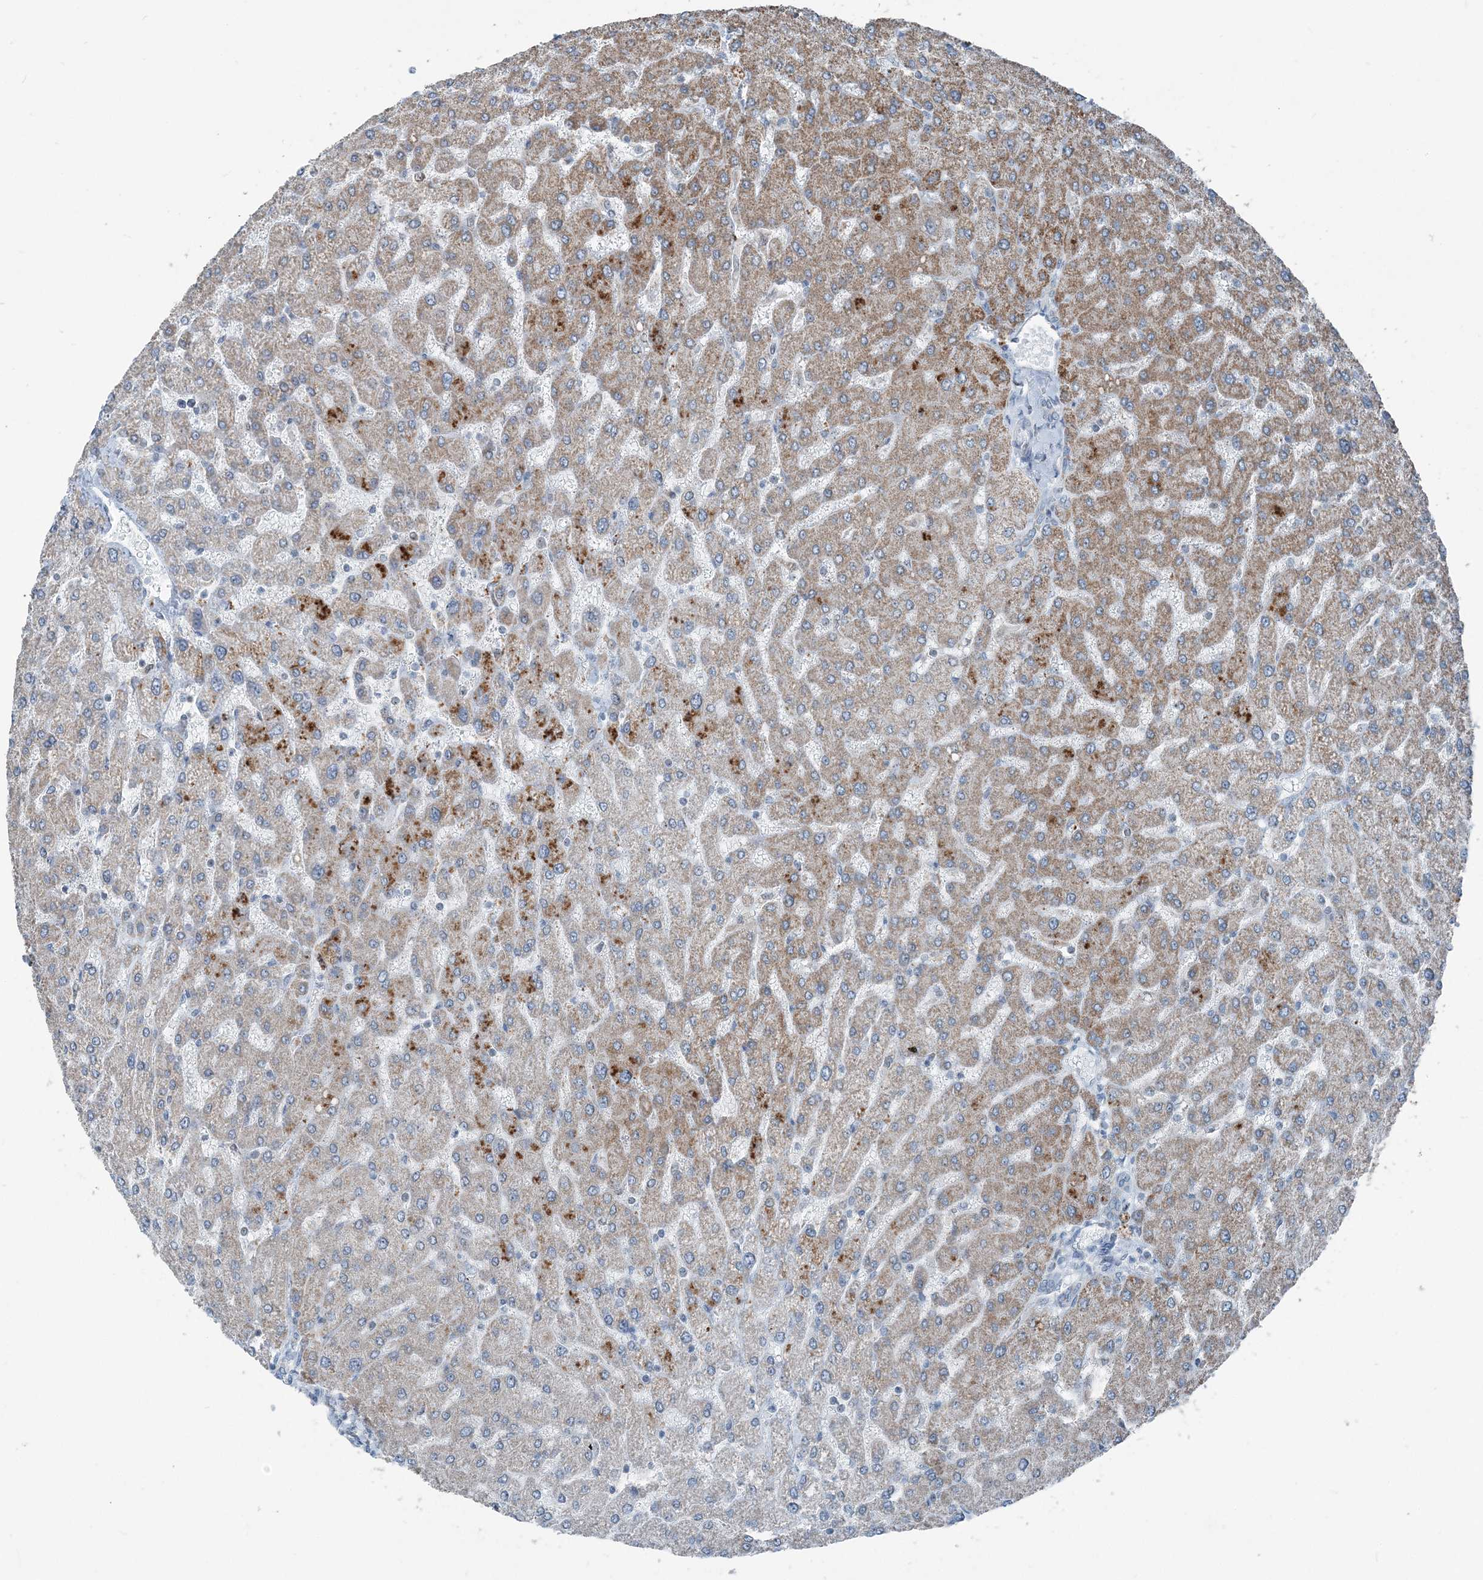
{"staining": {"intensity": "negative", "quantity": "none", "location": "none"}, "tissue": "liver", "cell_type": "Cholangiocytes", "image_type": "normal", "snomed": [{"axis": "morphology", "description": "Normal tissue, NOS"}, {"axis": "topography", "description": "Liver"}], "caption": "The image demonstrates no staining of cholangiocytes in benign liver.", "gene": "SUCLG1", "patient": {"sex": "male", "age": 55}}